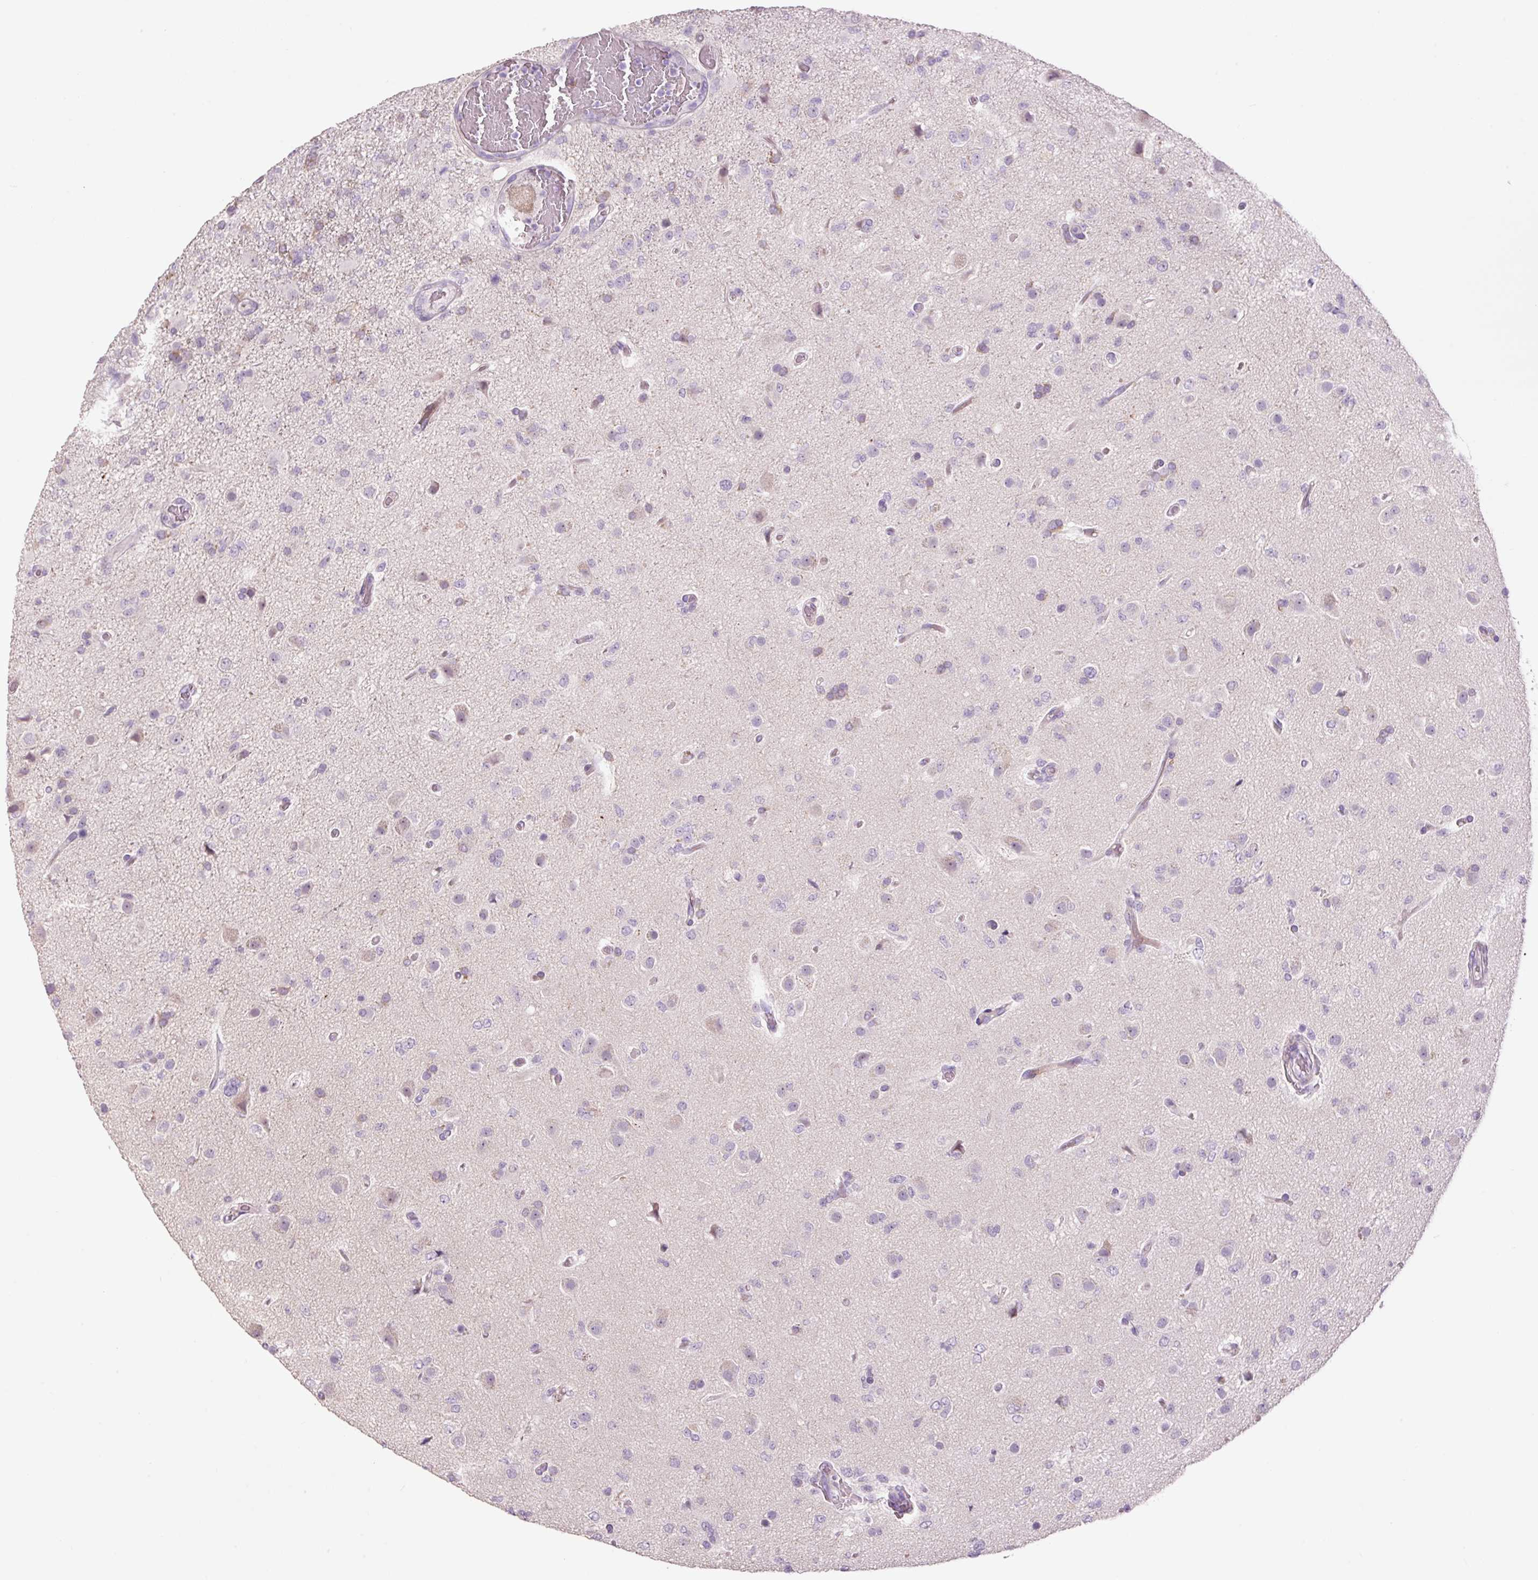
{"staining": {"intensity": "negative", "quantity": "none", "location": "none"}, "tissue": "glioma", "cell_type": "Tumor cells", "image_type": "cancer", "snomed": [{"axis": "morphology", "description": "Glioma, malignant, High grade"}, {"axis": "topography", "description": "Brain"}], "caption": "The image displays no staining of tumor cells in malignant glioma (high-grade). (Stains: DAB (3,3'-diaminobenzidine) immunohistochemistry with hematoxylin counter stain, Microscopy: brightfield microscopy at high magnification).", "gene": "HAX1", "patient": {"sex": "female", "age": 74}}